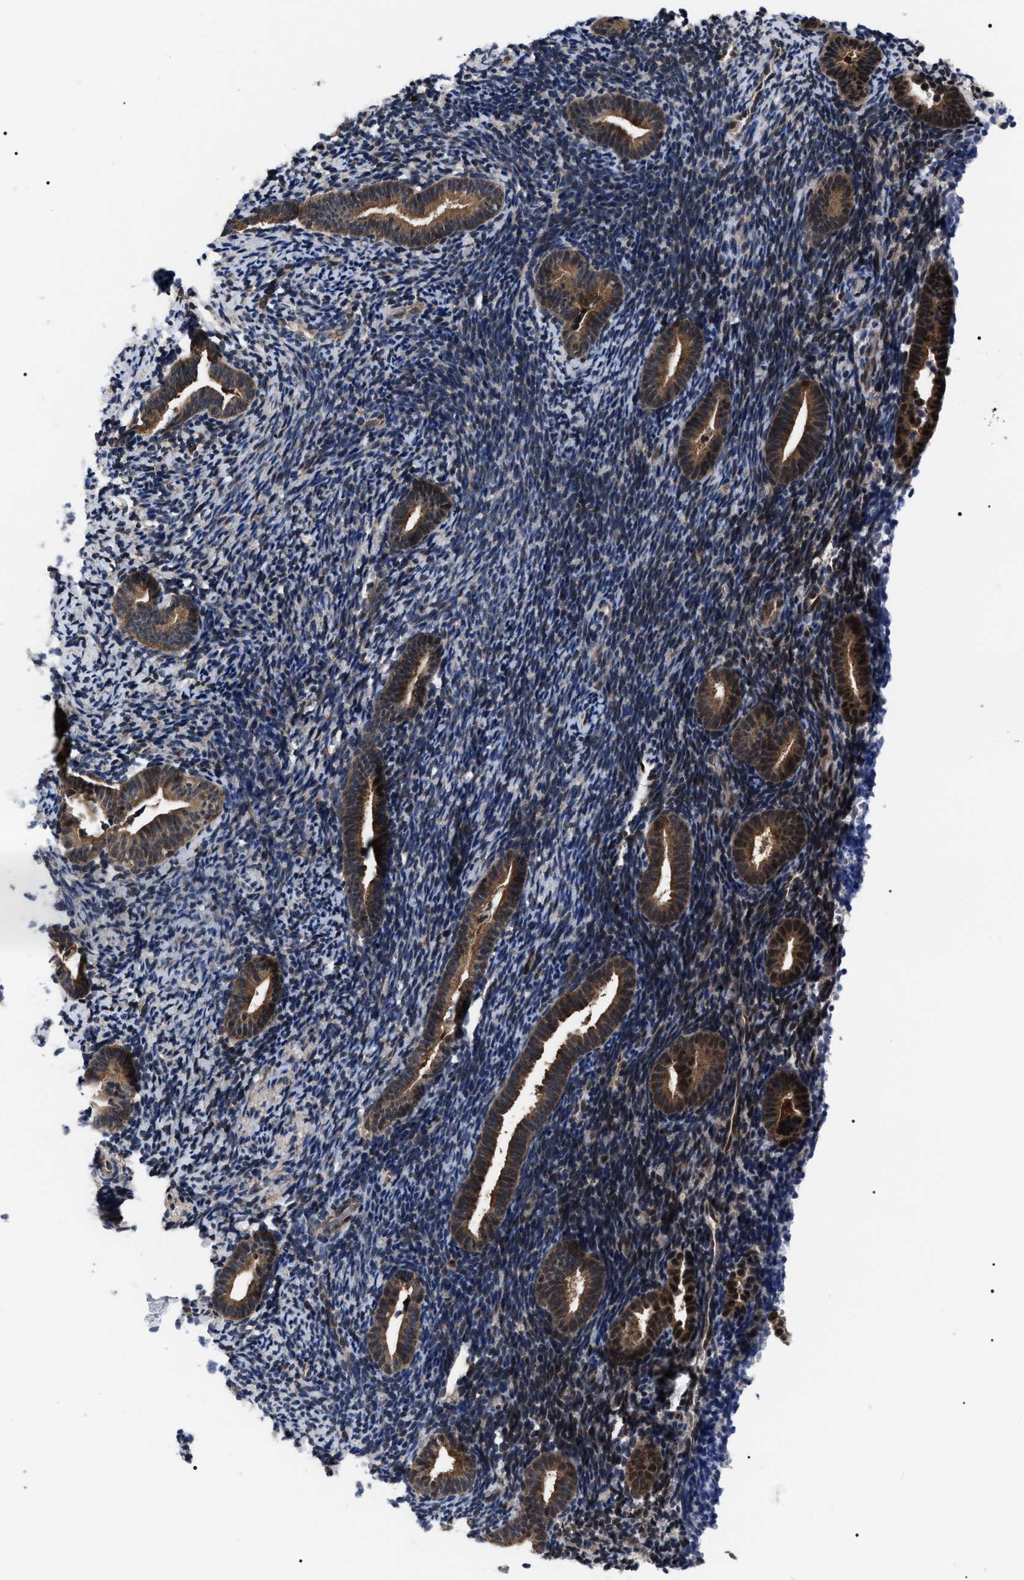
{"staining": {"intensity": "weak", "quantity": "<25%", "location": "nuclear"}, "tissue": "endometrium", "cell_type": "Cells in endometrial stroma", "image_type": "normal", "snomed": [{"axis": "morphology", "description": "Normal tissue, NOS"}, {"axis": "topography", "description": "Endometrium"}], "caption": "Cells in endometrial stroma are negative for protein expression in normal human endometrium. (Stains: DAB IHC with hematoxylin counter stain, Microscopy: brightfield microscopy at high magnification).", "gene": "CSNK2A1", "patient": {"sex": "female", "age": 51}}